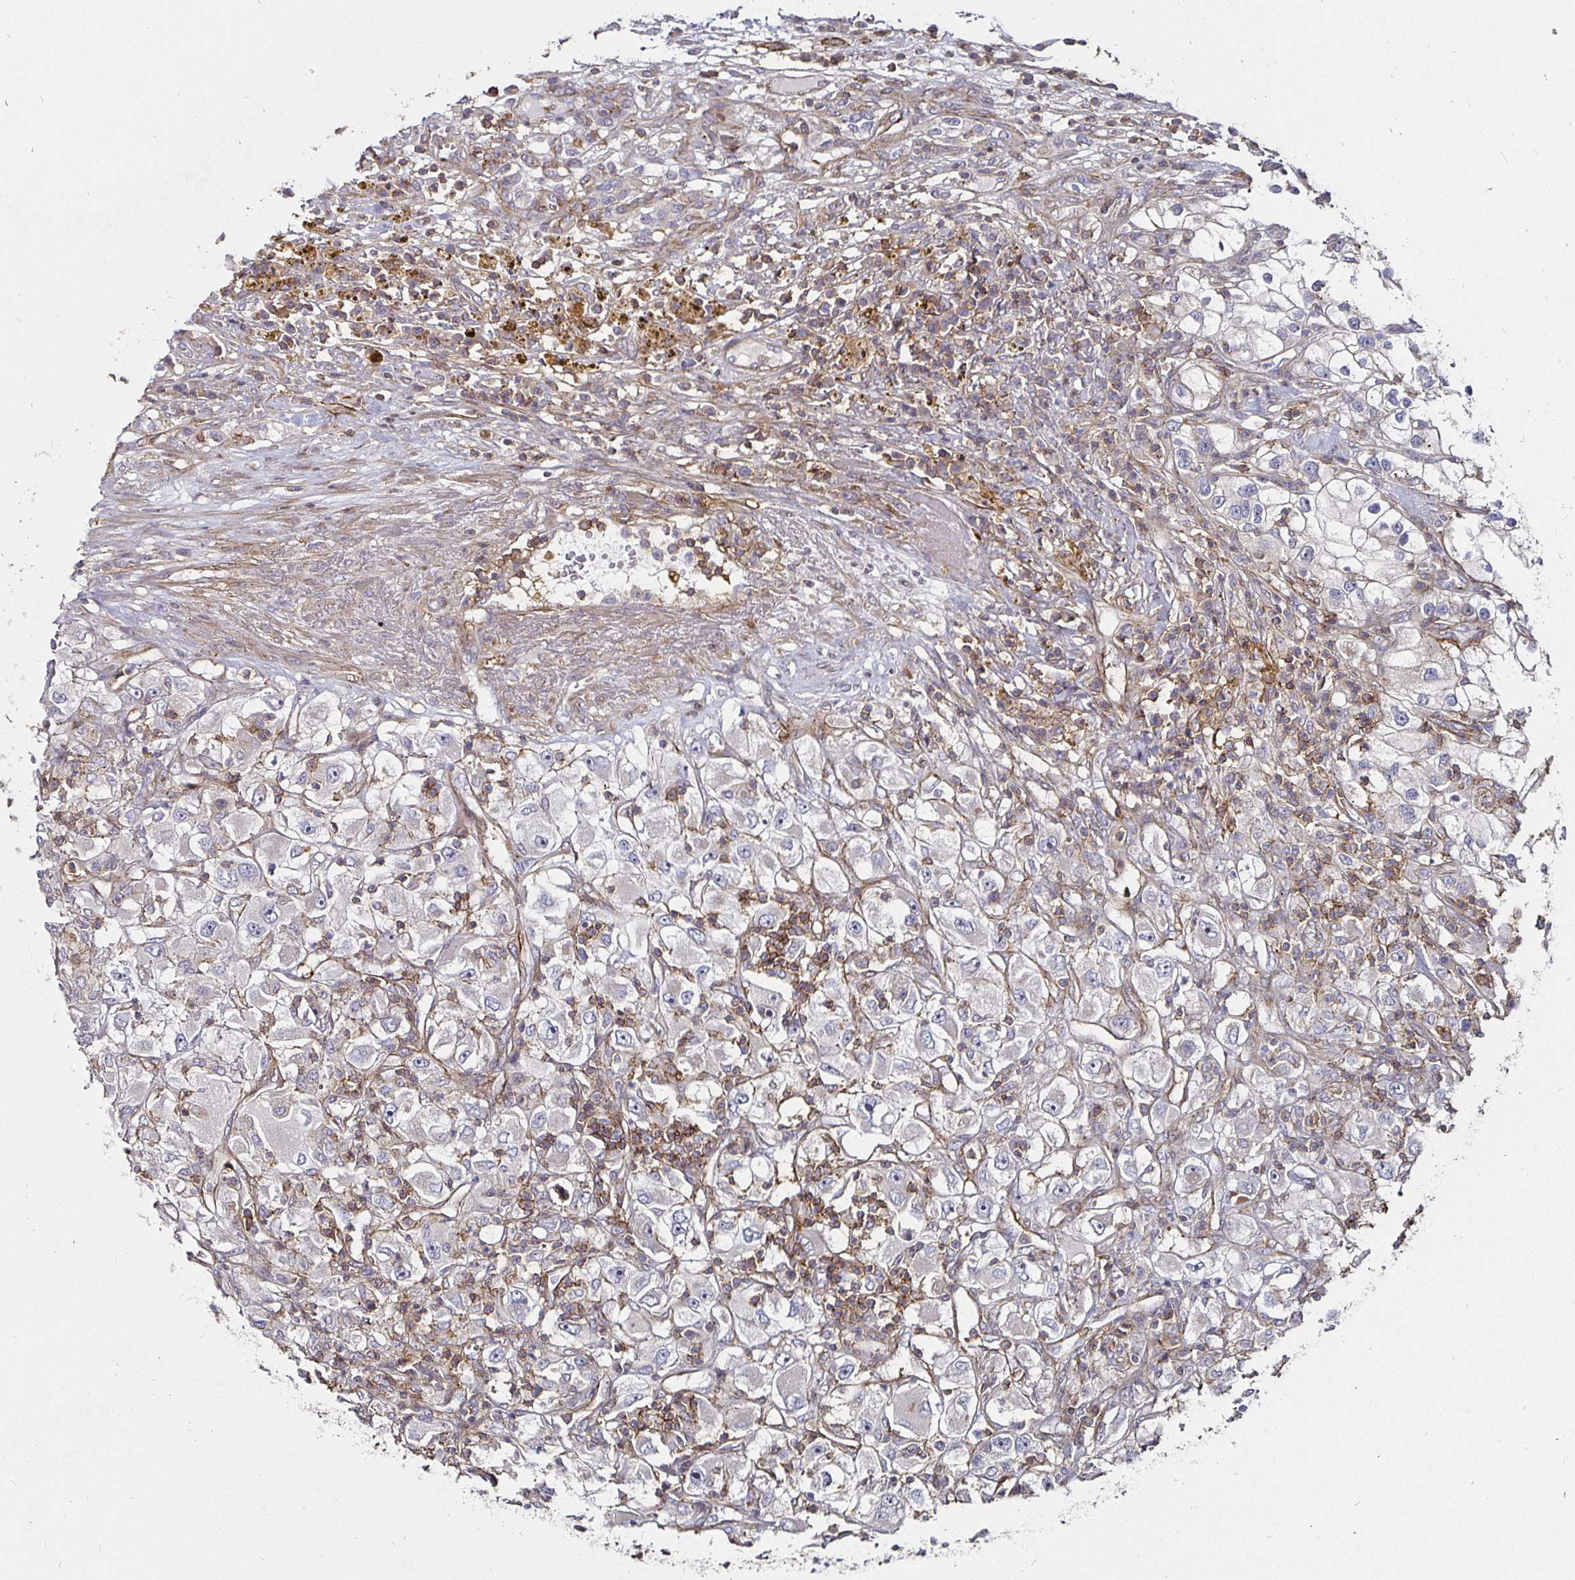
{"staining": {"intensity": "negative", "quantity": "none", "location": "none"}, "tissue": "renal cancer", "cell_type": "Tumor cells", "image_type": "cancer", "snomed": [{"axis": "morphology", "description": "Adenocarcinoma, NOS"}, {"axis": "topography", "description": "Kidney"}], "caption": "This is an immunohistochemistry (IHC) micrograph of human renal cancer (adenocarcinoma). There is no positivity in tumor cells.", "gene": "GJA4", "patient": {"sex": "female", "age": 52}}